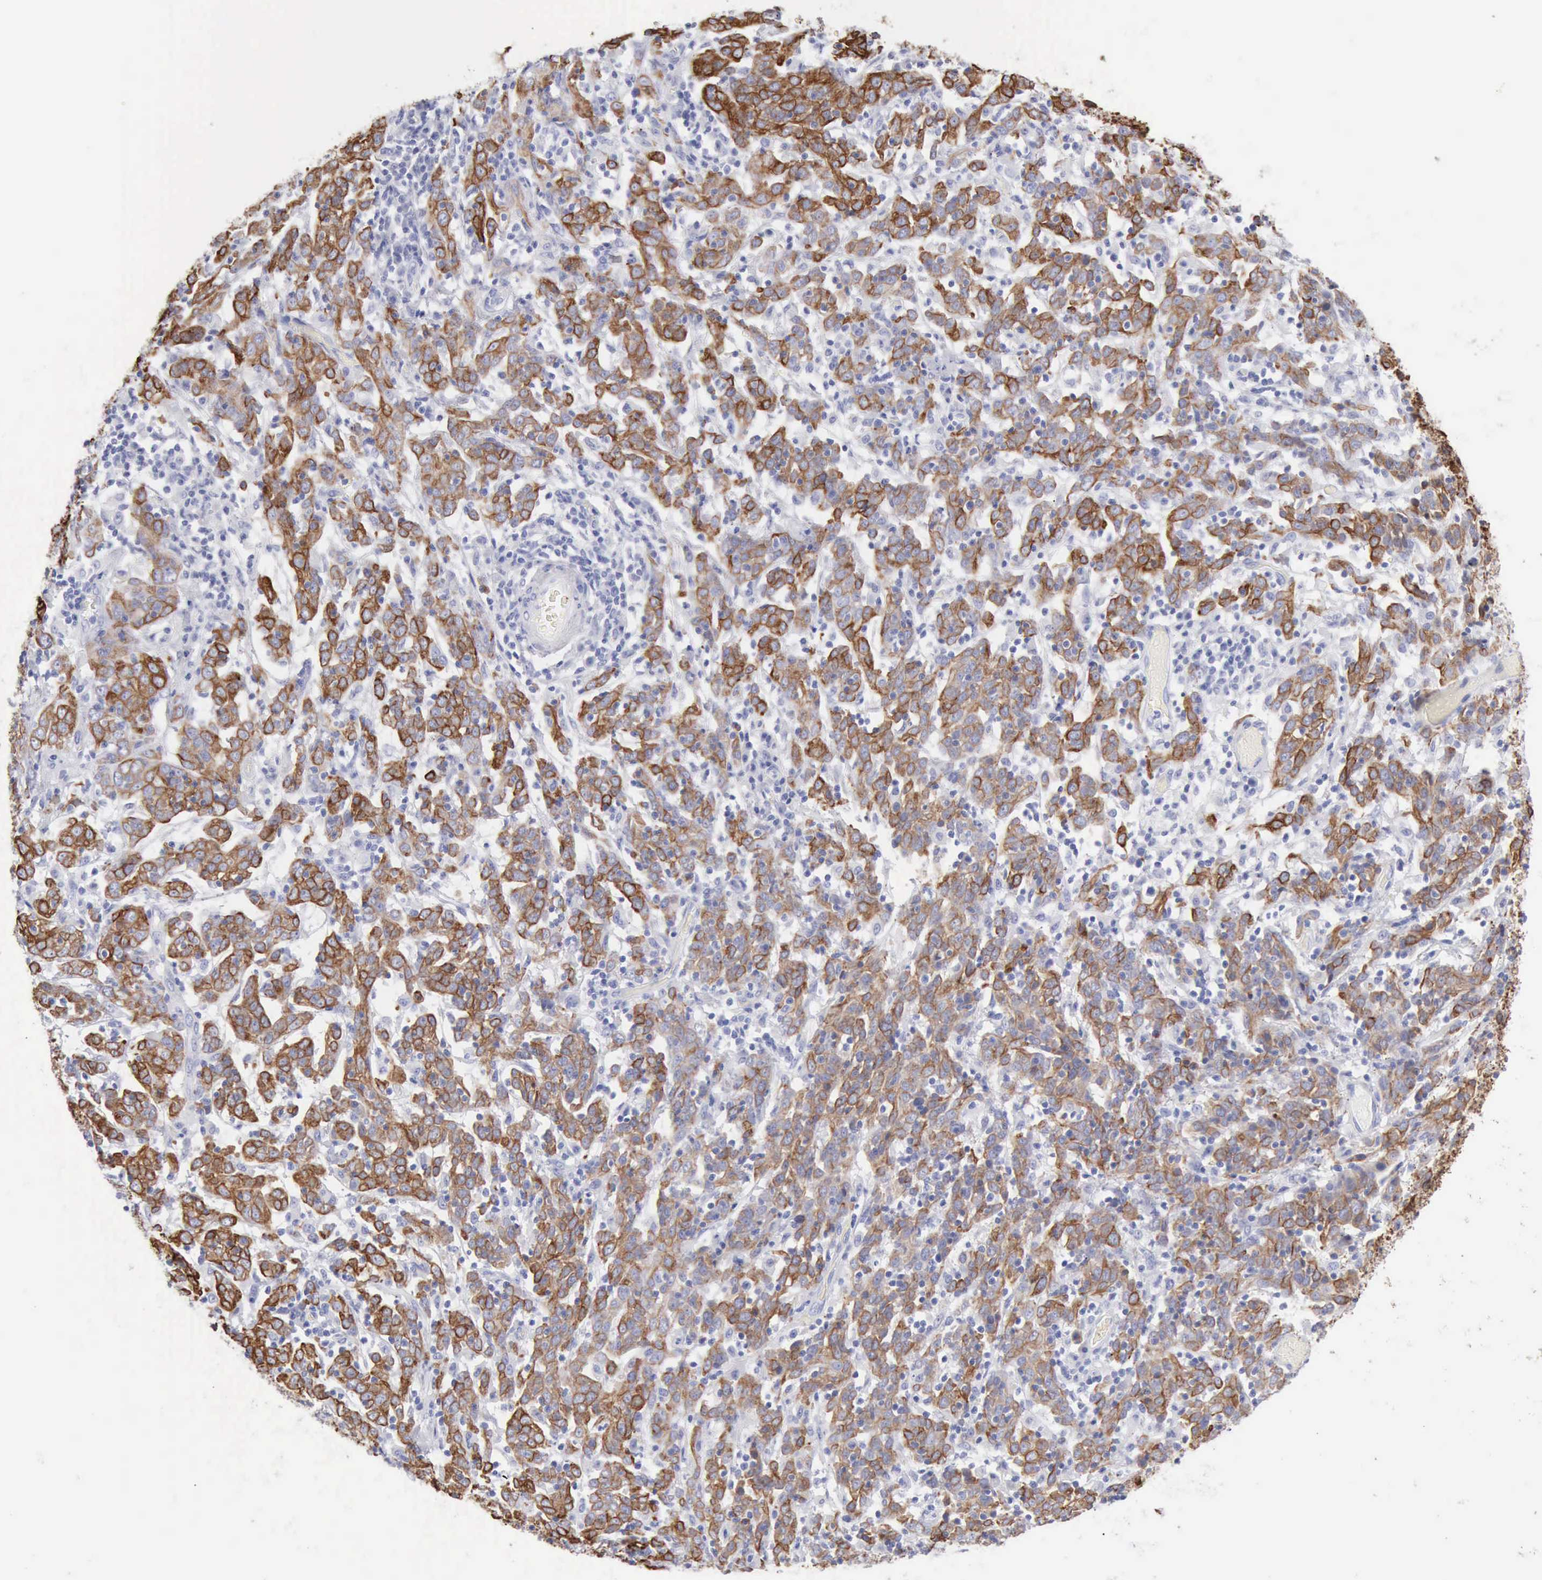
{"staining": {"intensity": "moderate", "quantity": ">75%", "location": "cytoplasmic/membranous"}, "tissue": "cervical cancer", "cell_type": "Tumor cells", "image_type": "cancer", "snomed": [{"axis": "morphology", "description": "Normal tissue, NOS"}, {"axis": "morphology", "description": "Squamous cell carcinoma, NOS"}, {"axis": "topography", "description": "Cervix"}], "caption": "There is medium levels of moderate cytoplasmic/membranous positivity in tumor cells of squamous cell carcinoma (cervical), as demonstrated by immunohistochemical staining (brown color).", "gene": "KRT5", "patient": {"sex": "female", "age": 67}}